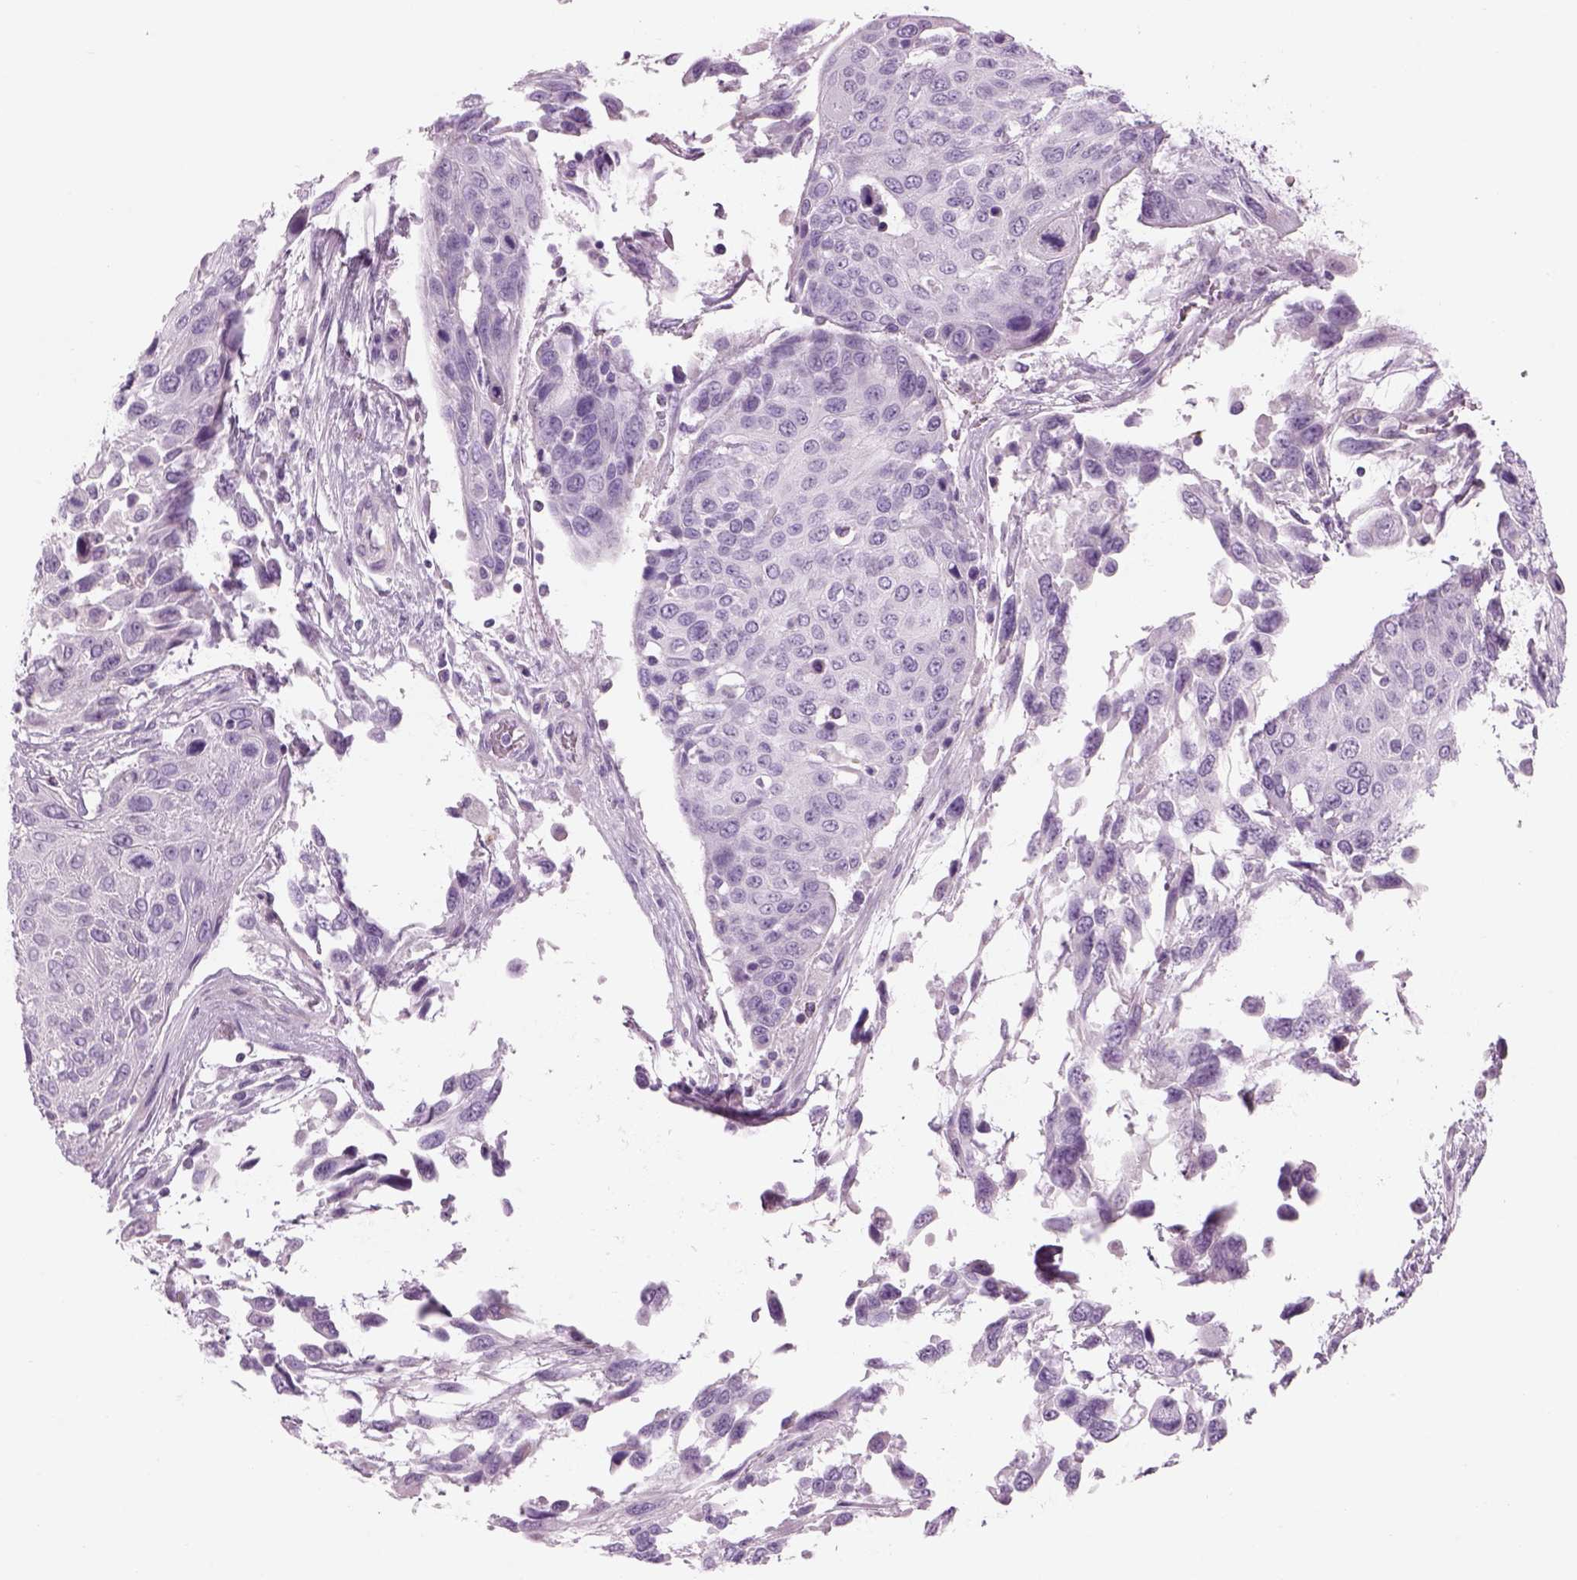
{"staining": {"intensity": "negative", "quantity": "none", "location": "none"}, "tissue": "urothelial cancer", "cell_type": "Tumor cells", "image_type": "cancer", "snomed": [{"axis": "morphology", "description": "Urothelial carcinoma, High grade"}, {"axis": "topography", "description": "Urinary bladder"}], "caption": "Tumor cells are negative for protein expression in human high-grade urothelial carcinoma.", "gene": "GAS2L2", "patient": {"sex": "female", "age": 70}}